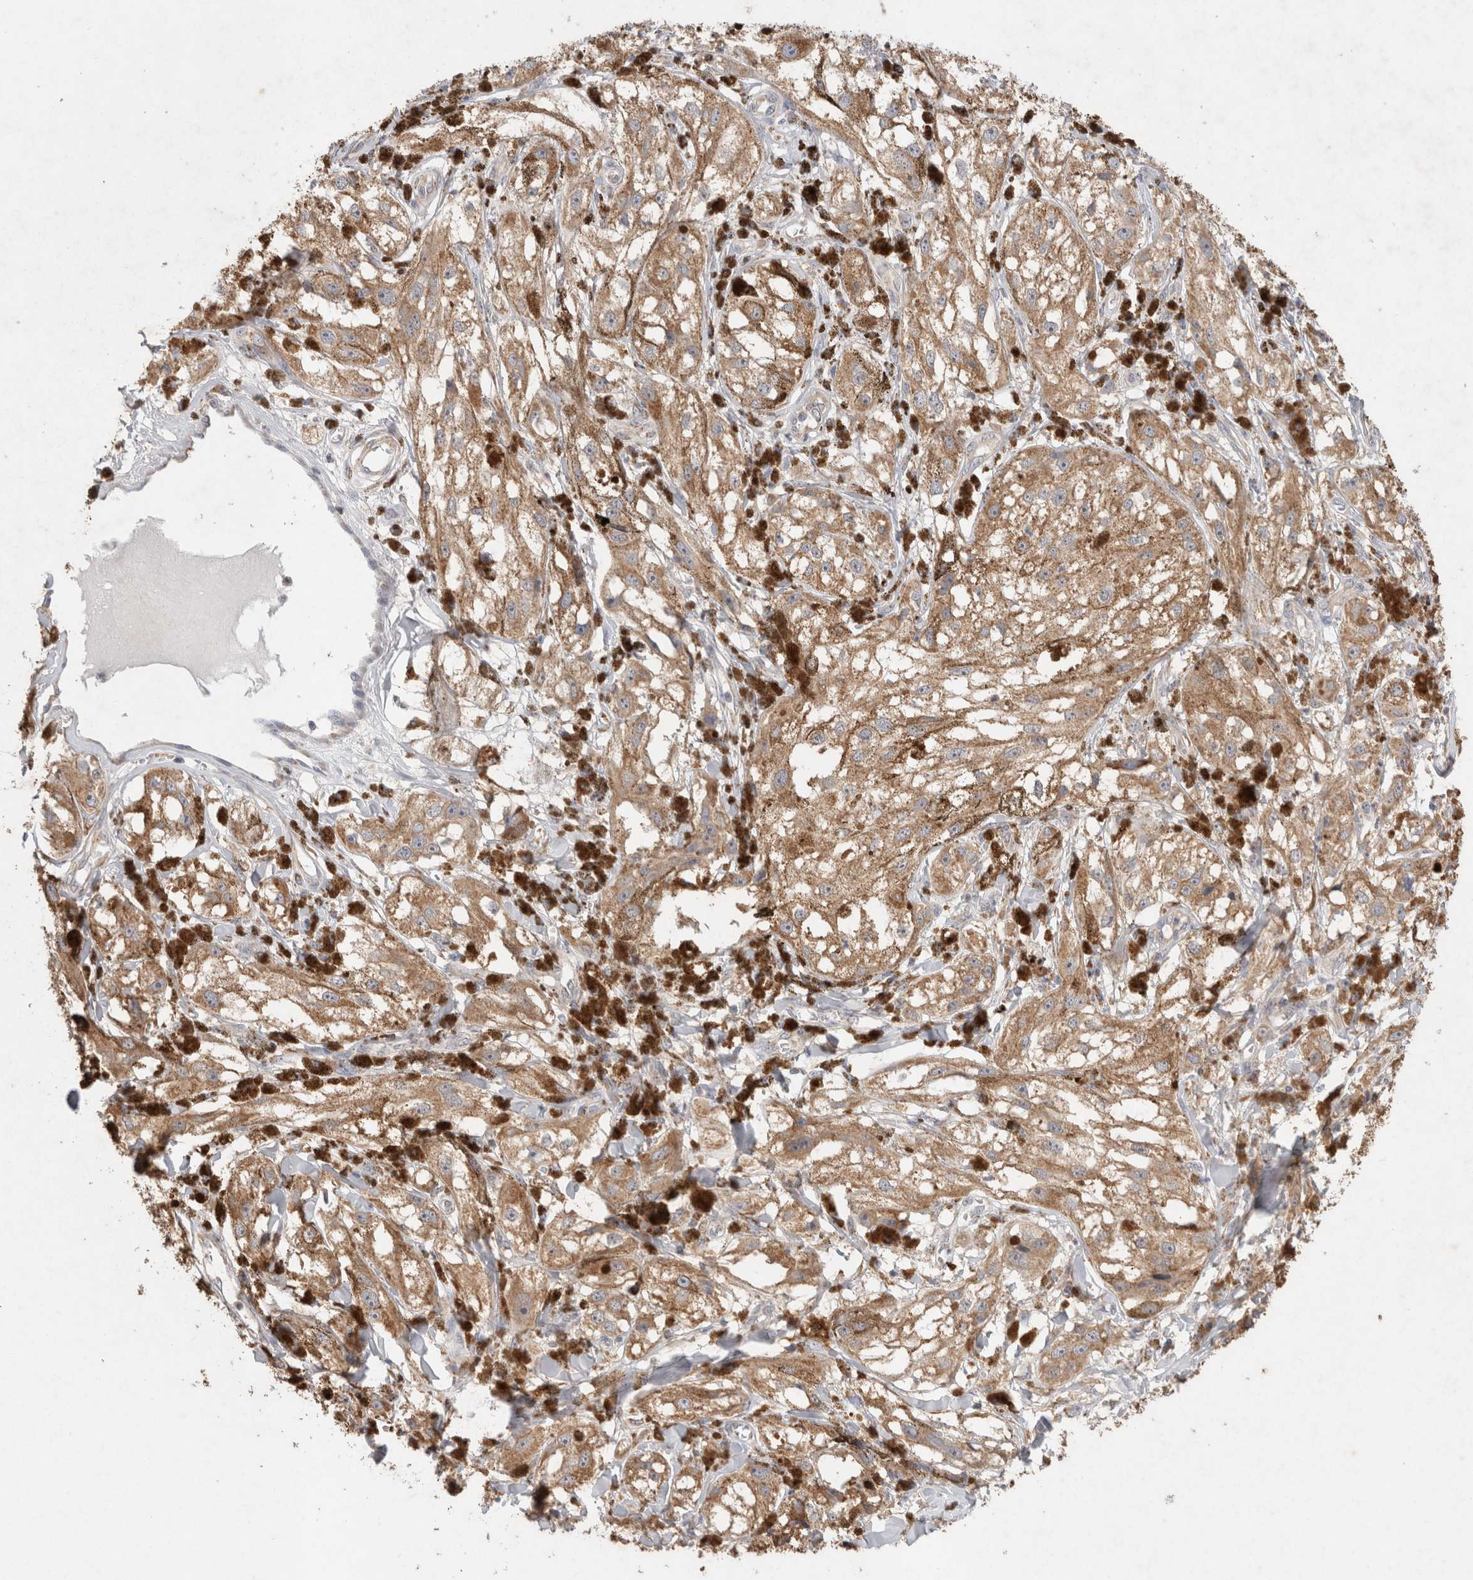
{"staining": {"intensity": "moderate", "quantity": ">75%", "location": "cytoplasmic/membranous"}, "tissue": "melanoma", "cell_type": "Tumor cells", "image_type": "cancer", "snomed": [{"axis": "morphology", "description": "Malignant melanoma, NOS"}, {"axis": "topography", "description": "Skin"}], "caption": "Brown immunohistochemical staining in melanoma shows moderate cytoplasmic/membranous positivity in about >75% of tumor cells.", "gene": "RAB14", "patient": {"sex": "male", "age": 88}}